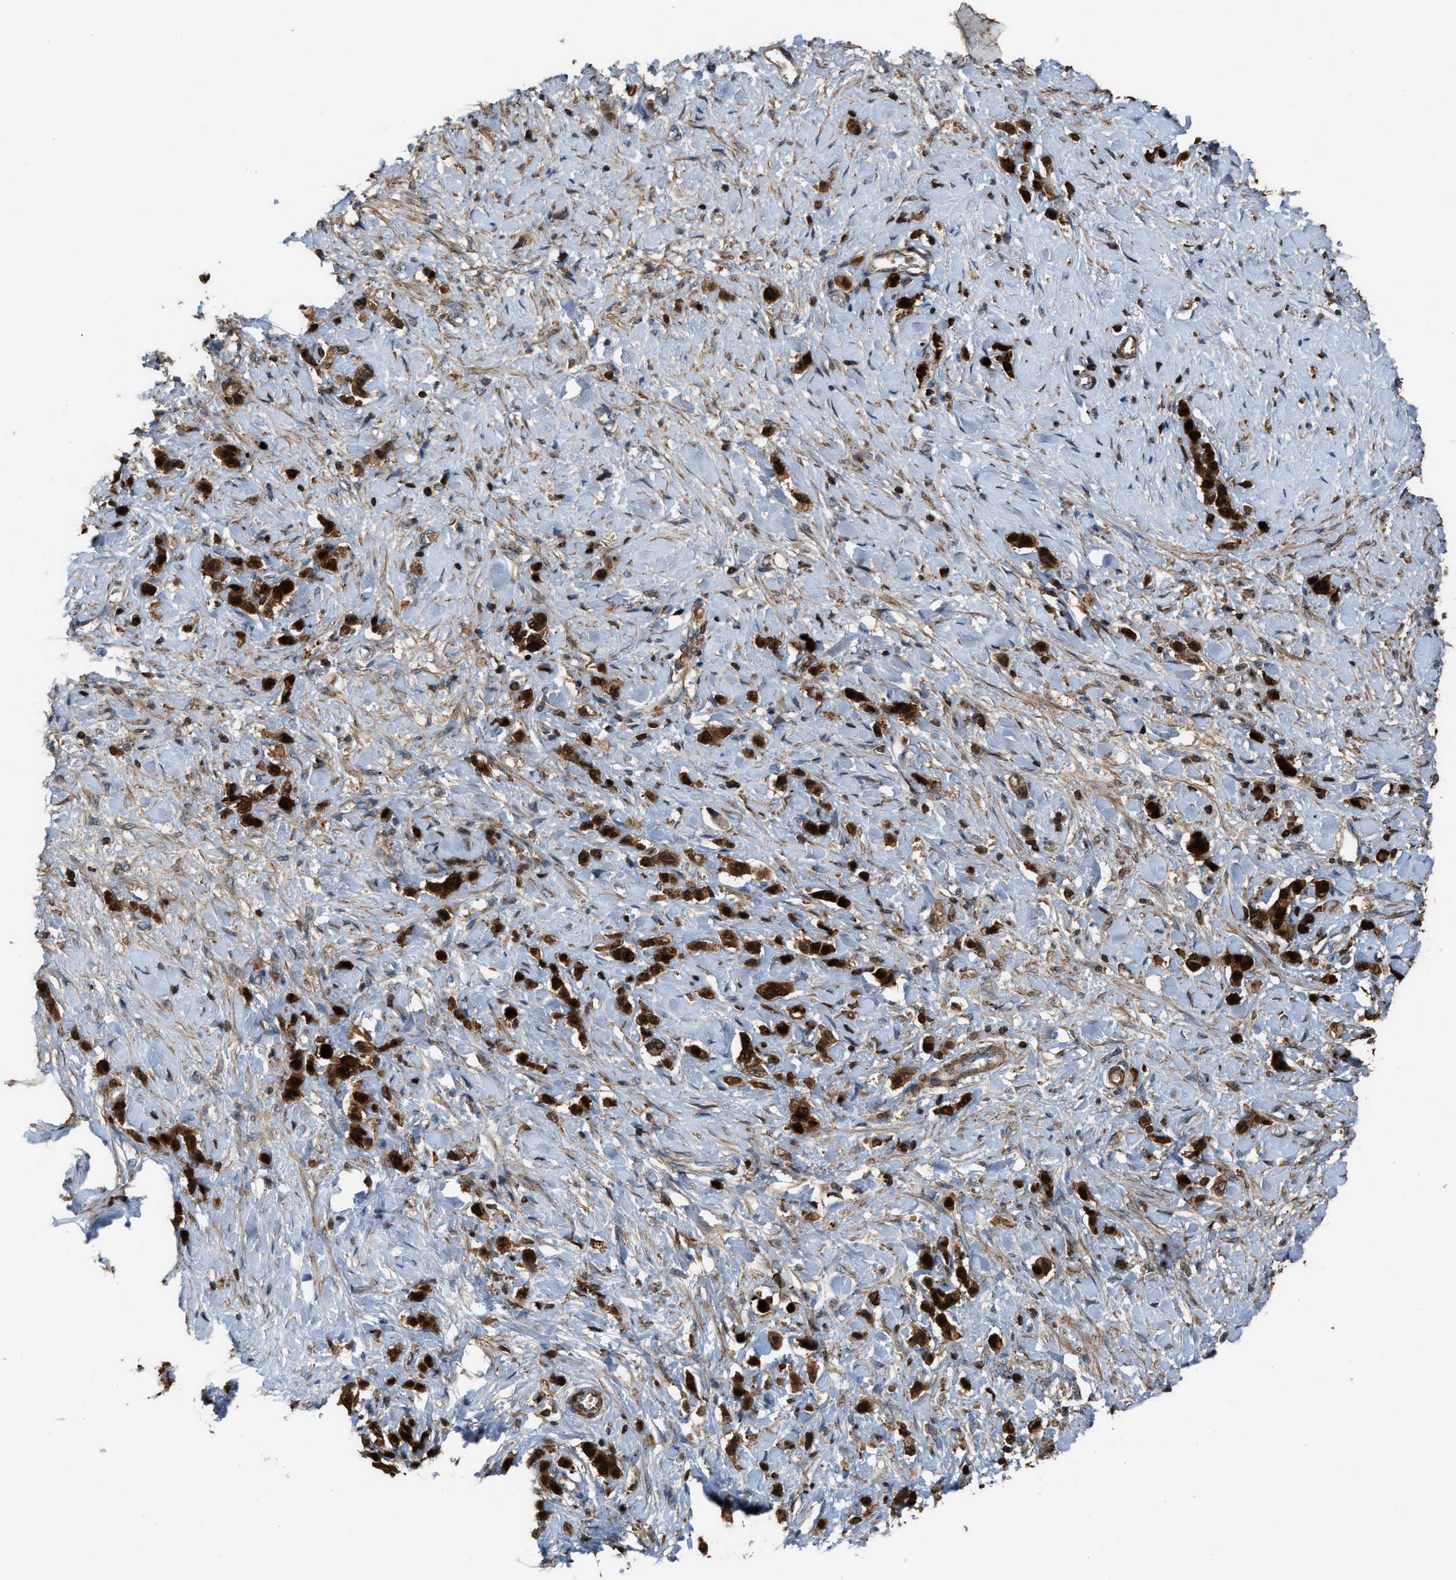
{"staining": {"intensity": "strong", "quantity": ">75%", "location": "cytoplasmic/membranous"}, "tissue": "stomach cancer", "cell_type": "Tumor cells", "image_type": "cancer", "snomed": [{"axis": "morphology", "description": "Adenocarcinoma, NOS"}, {"axis": "topography", "description": "Stomach"}], "caption": "DAB immunohistochemical staining of stomach cancer (adenocarcinoma) displays strong cytoplasmic/membranous protein positivity in approximately >75% of tumor cells. (DAB (3,3'-diaminobenzidine) = brown stain, brightfield microscopy at high magnification).", "gene": "SERPINB5", "patient": {"sex": "female", "age": 65}}